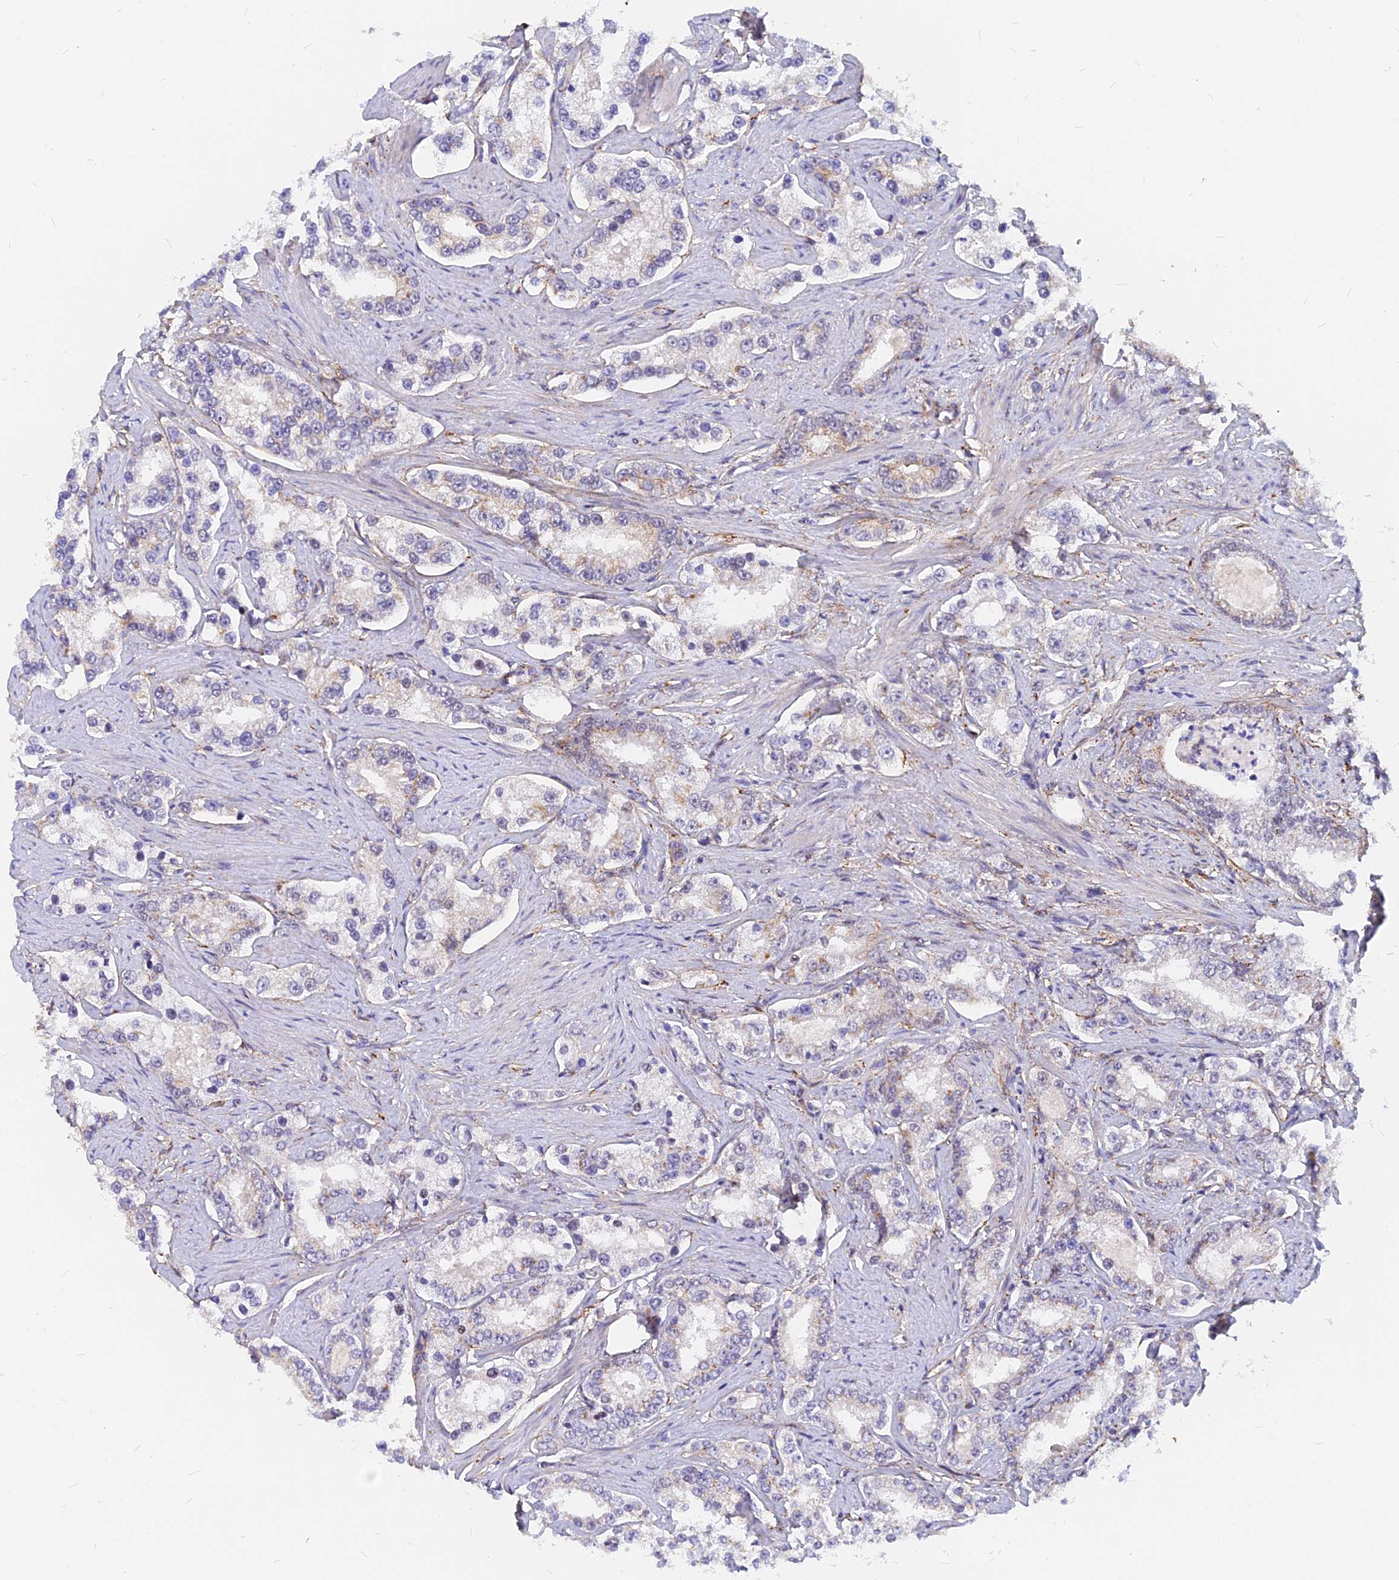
{"staining": {"intensity": "weak", "quantity": "<25%", "location": "cytoplasmic/membranous"}, "tissue": "prostate cancer", "cell_type": "Tumor cells", "image_type": "cancer", "snomed": [{"axis": "morphology", "description": "Normal tissue, NOS"}, {"axis": "morphology", "description": "Adenocarcinoma, High grade"}, {"axis": "topography", "description": "Prostate"}], "caption": "The micrograph exhibits no significant positivity in tumor cells of adenocarcinoma (high-grade) (prostate).", "gene": "VSTM2L", "patient": {"sex": "male", "age": 83}}